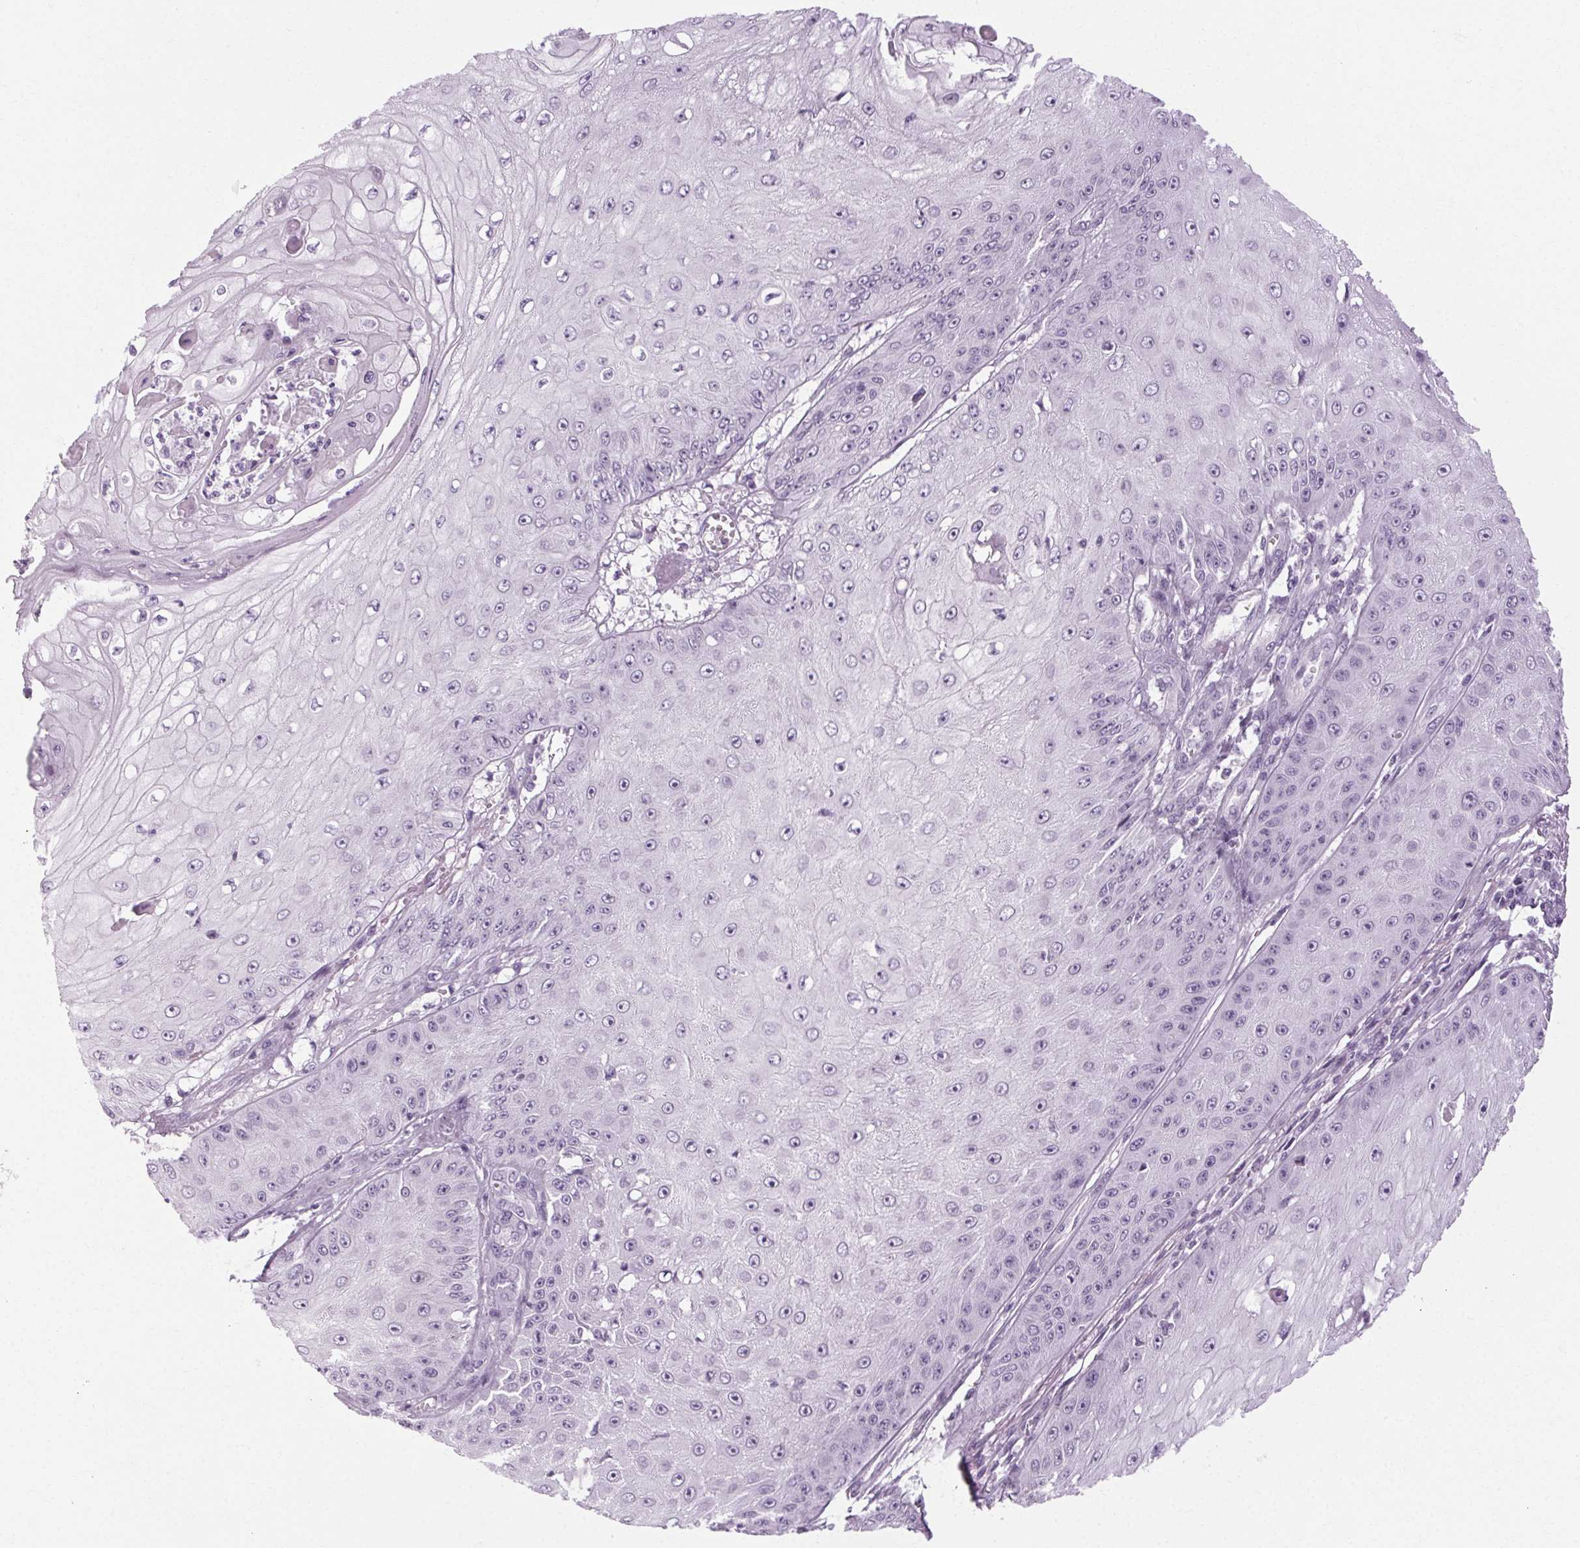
{"staining": {"intensity": "negative", "quantity": "none", "location": "none"}, "tissue": "skin cancer", "cell_type": "Tumor cells", "image_type": "cancer", "snomed": [{"axis": "morphology", "description": "Squamous cell carcinoma, NOS"}, {"axis": "topography", "description": "Skin"}], "caption": "Protein analysis of skin squamous cell carcinoma shows no significant expression in tumor cells.", "gene": "POMC", "patient": {"sex": "male", "age": 70}}